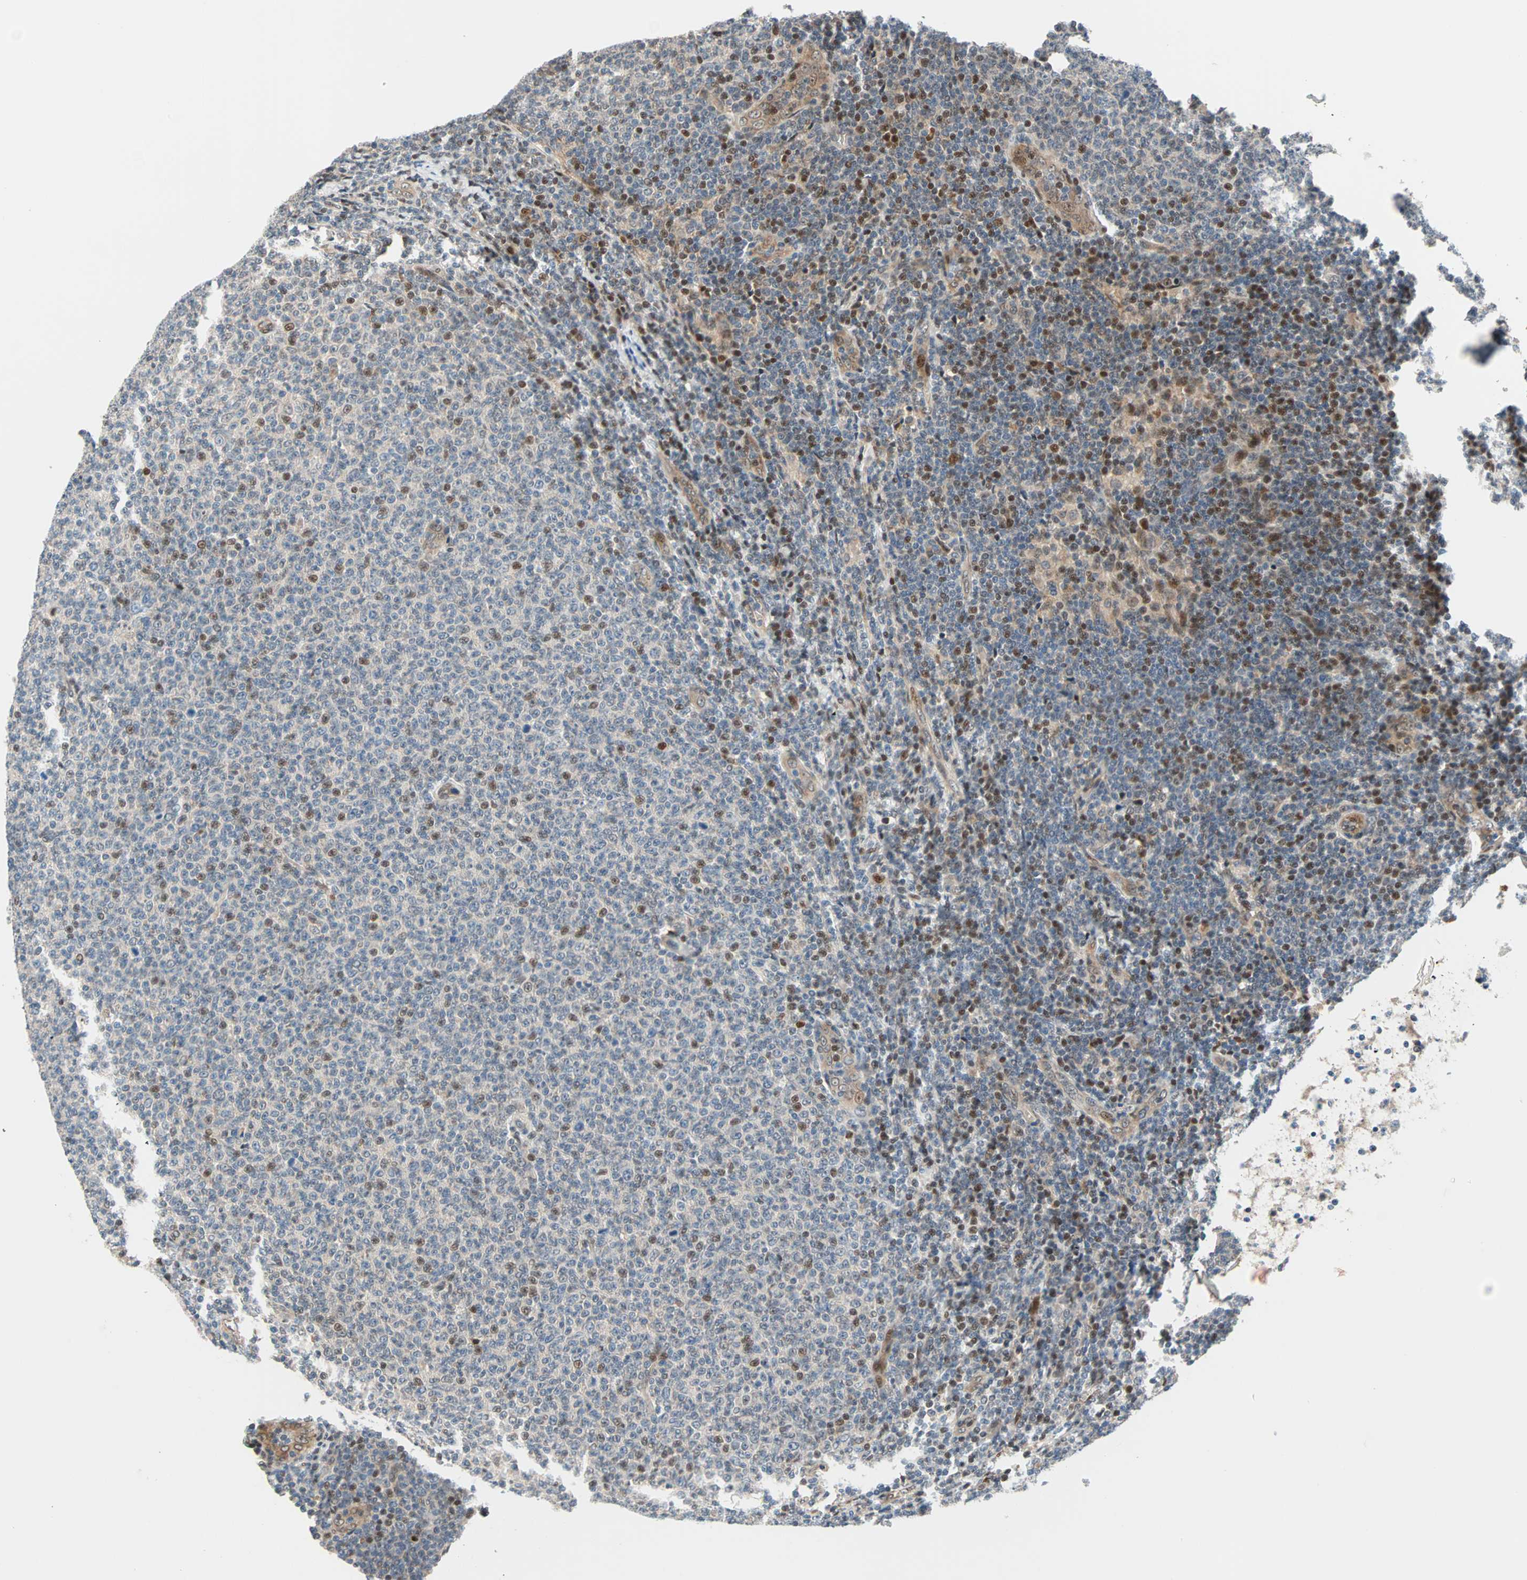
{"staining": {"intensity": "moderate", "quantity": "<25%", "location": "nuclear"}, "tissue": "lymphoma", "cell_type": "Tumor cells", "image_type": "cancer", "snomed": [{"axis": "morphology", "description": "Malignant lymphoma, non-Hodgkin's type, Low grade"}, {"axis": "topography", "description": "Lymph node"}], "caption": "IHC of low-grade malignant lymphoma, non-Hodgkin's type reveals low levels of moderate nuclear expression in approximately <25% of tumor cells.", "gene": "HECW1", "patient": {"sex": "male", "age": 66}}